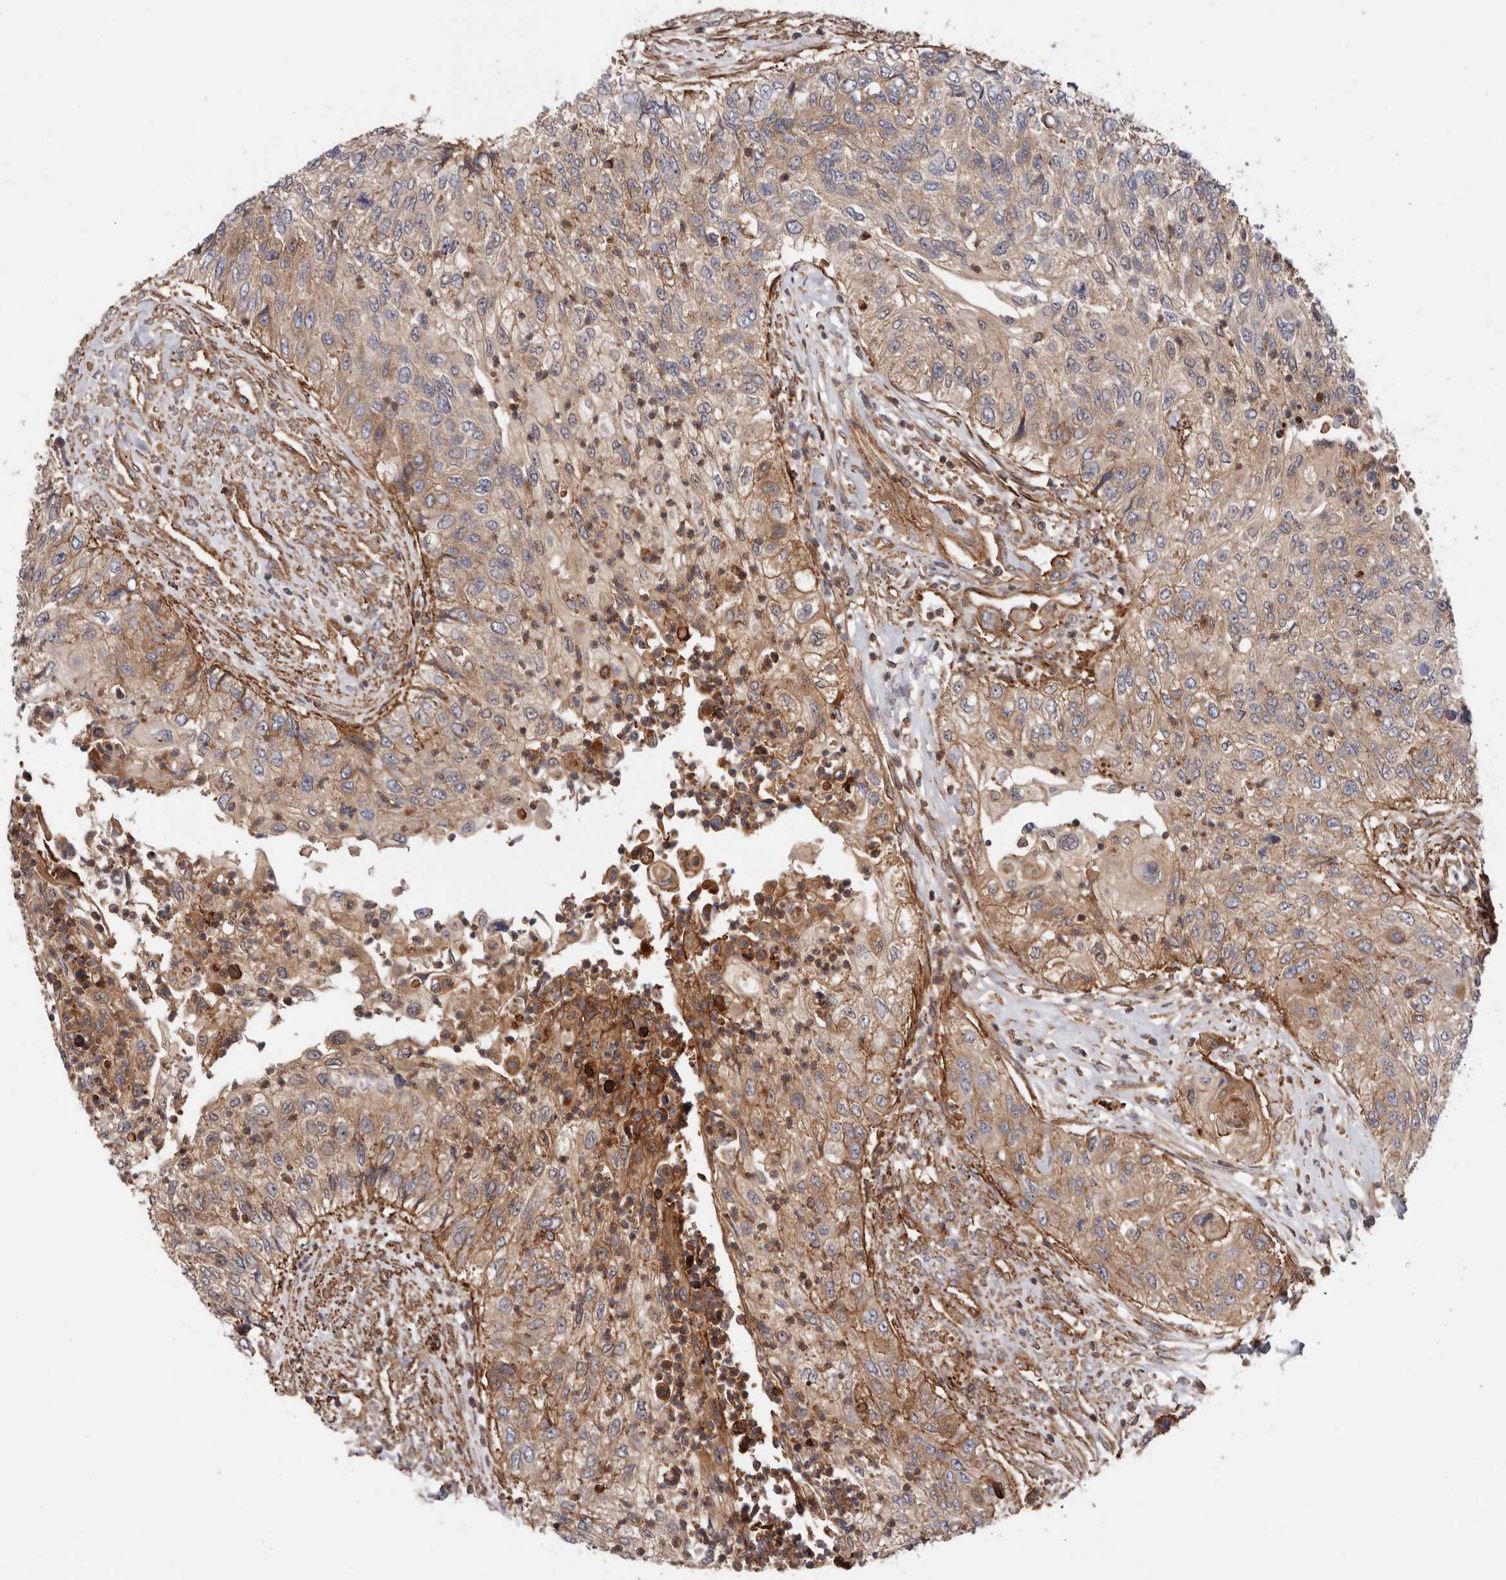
{"staining": {"intensity": "moderate", "quantity": ">75%", "location": "cytoplasmic/membranous"}, "tissue": "urothelial cancer", "cell_type": "Tumor cells", "image_type": "cancer", "snomed": [{"axis": "morphology", "description": "Urothelial carcinoma, High grade"}, {"axis": "topography", "description": "Urinary bladder"}], "caption": "Protein staining demonstrates moderate cytoplasmic/membranous expression in about >75% of tumor cells in urothelial carcinoma (high-grade).", "gene": "TMC7", "patient": {"sex": "female", "age": 60}}